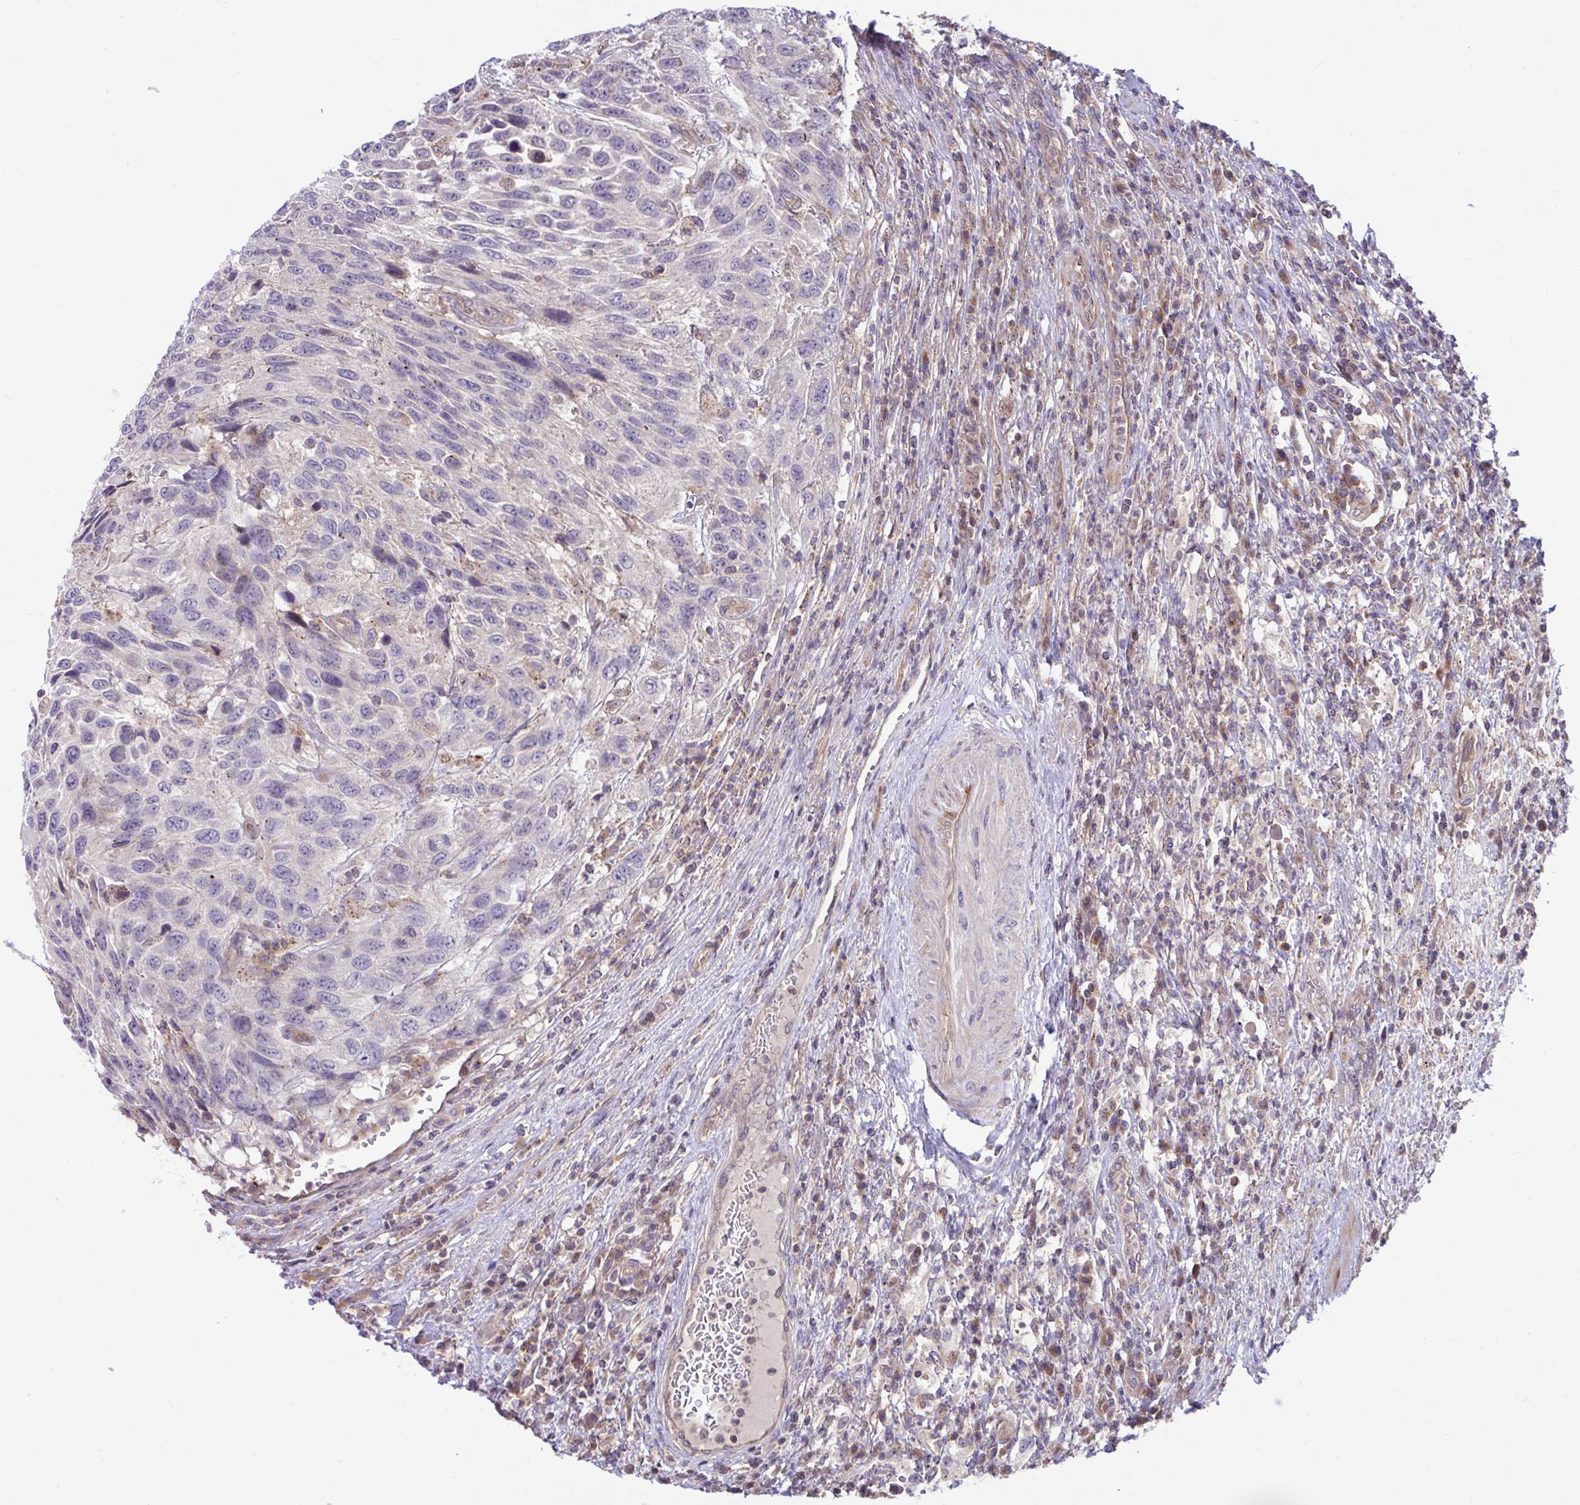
{"staining": {"intensity": "weak", "quantity": "<25%", "location": "nuclear"}, "tissue": "urothelial cancer", "cell_type": "Tumor cells", "image_type": "cancer", "snomed": [{"axis": "morphology", "description": "Urothelial carcinoma, High grade"}, {"axis": "topography", "description": "Urinary bladder"}], "caption": "Protein analysis of urothelial cancer exhibits no significant positivity in tumor cells.", "gene": "IST1", "patient": {"sex": "female", "age": 70}}